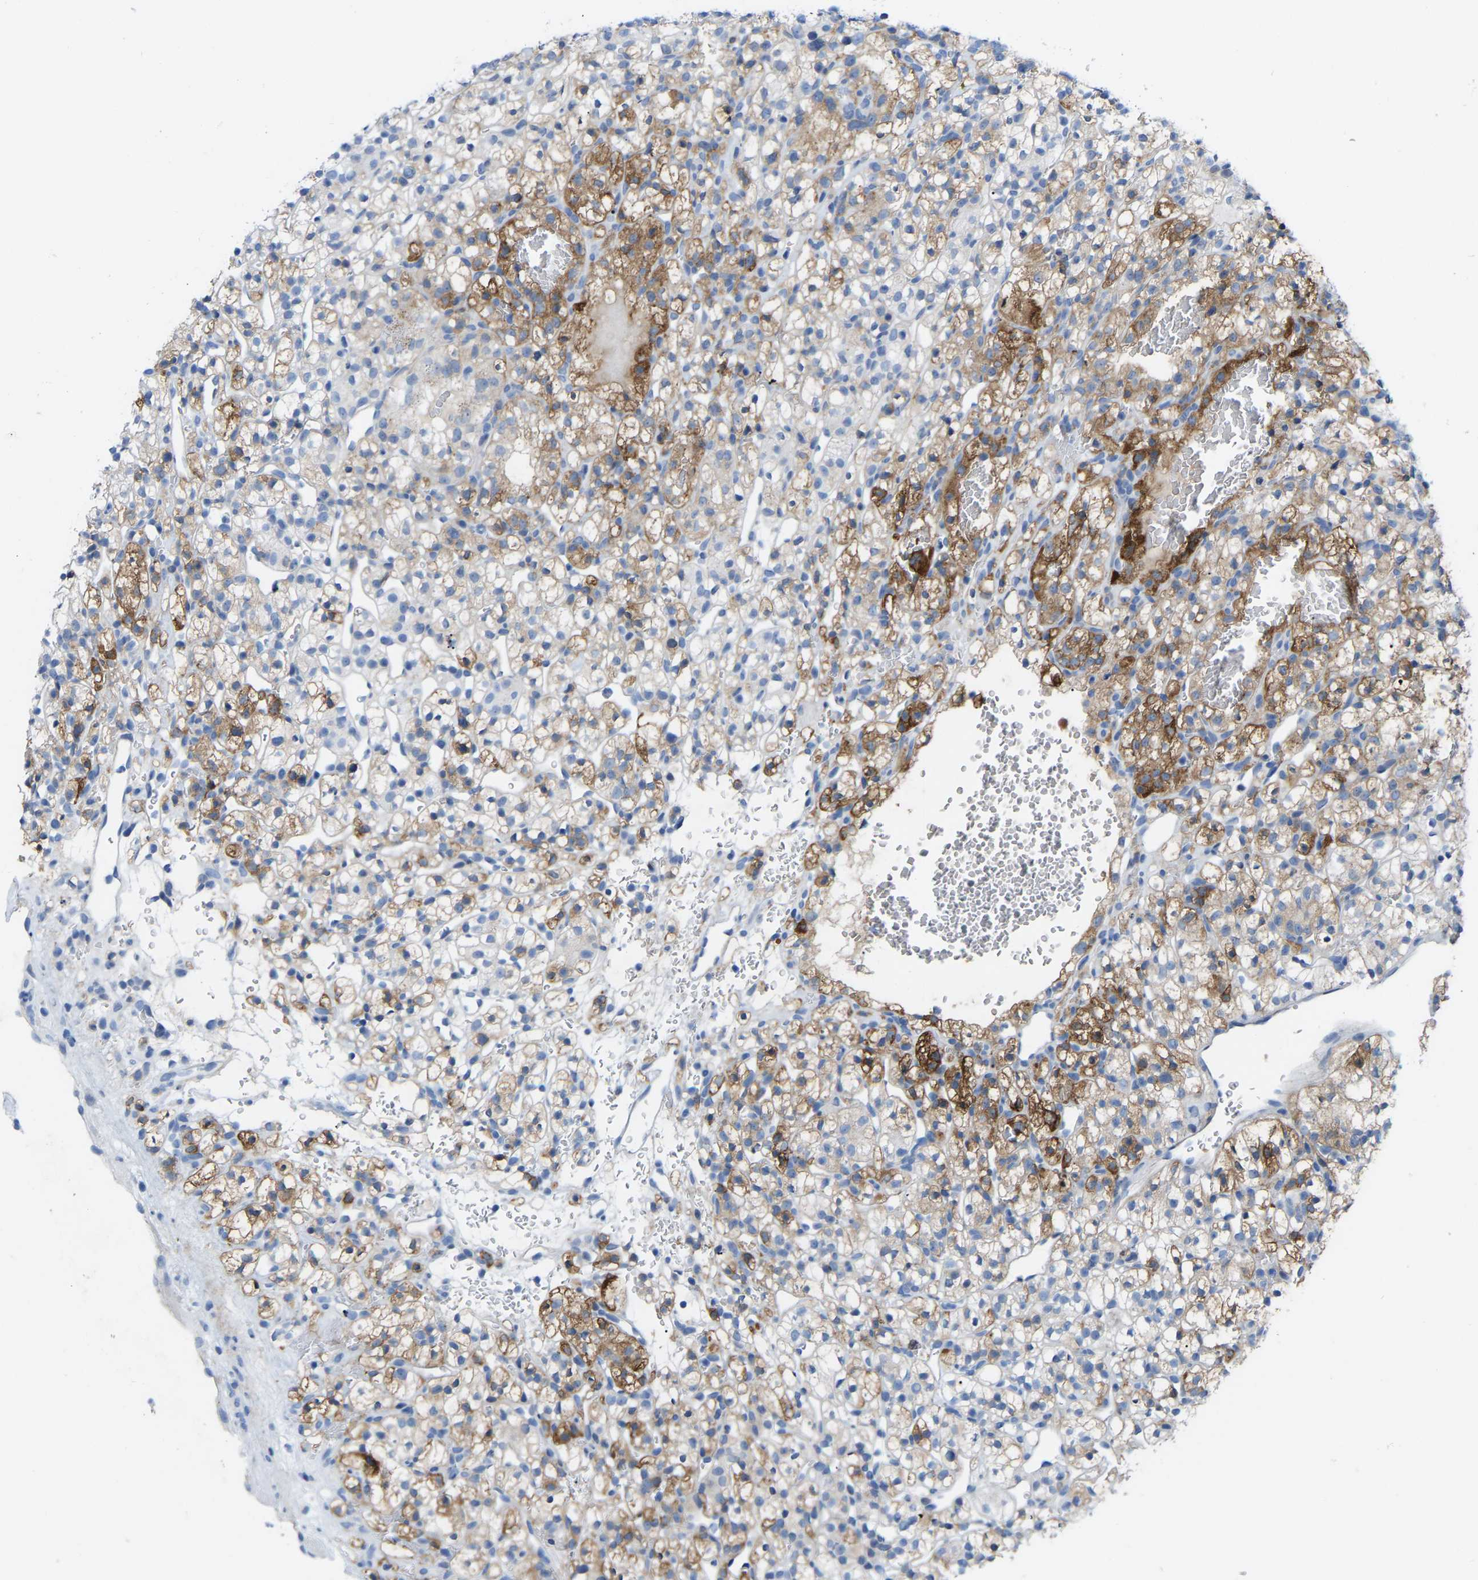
{"staining": {"intensity": "moderate", "quantity": ">75%", "location": "cytoplasmic/membranous"}, "tissue": "renal cancer", "cell_type": "Tumor cells", "image_type": "cancer", "snomed": [{"axis": "morphology", "description": "Adenocarcinoma, NOS"}, {"axis": "topography", "description": "Kidney"}], "caption": "Immunohistochemical staining of human adenocarcinoma (renal) displays moderate cytoplasmic/membranous protein positivity in approximately >75% of tumor cells. The protein of interest is shown in brown color, while the nuclei are stained blue.", "gene": "ABTB2", "patient": {"sex": "female", "age": 57}}